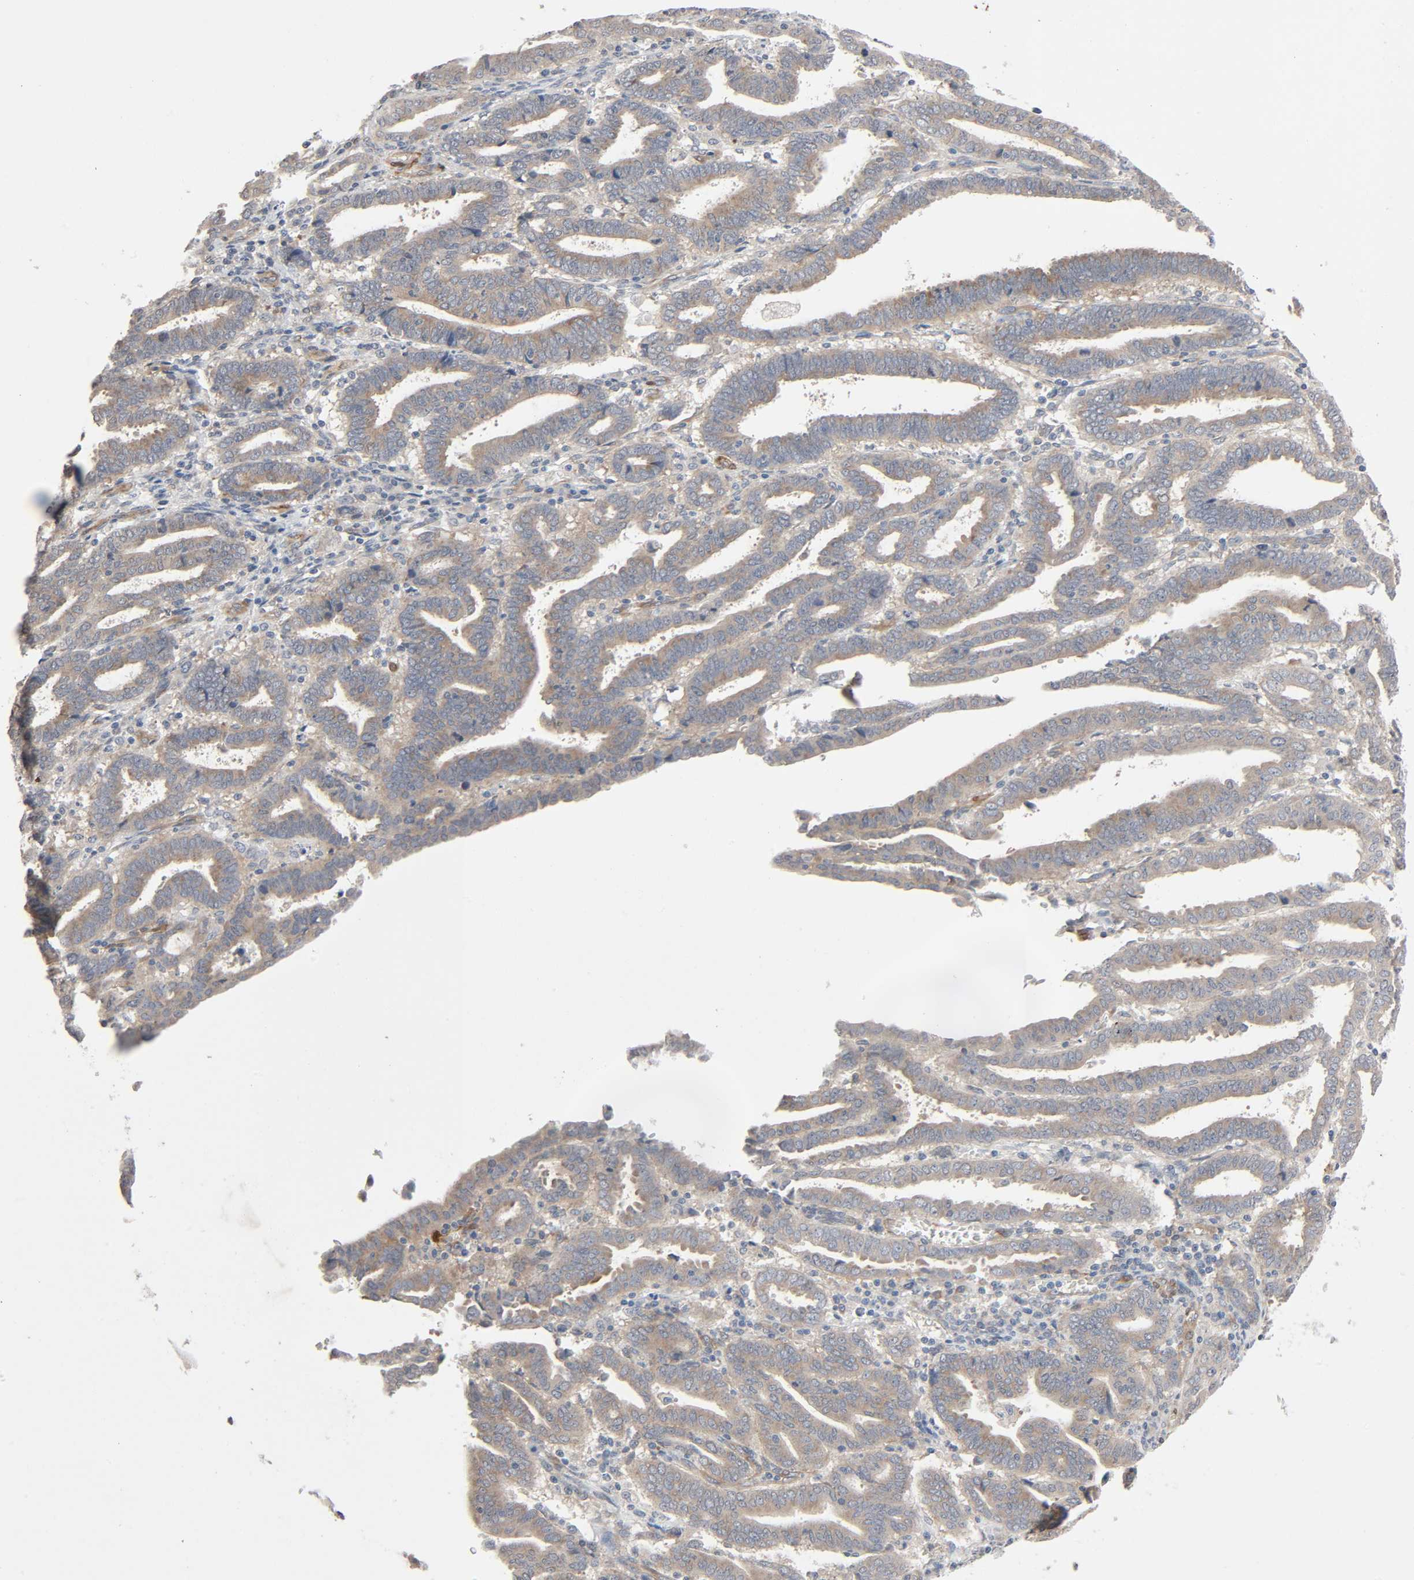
{"staining": {"intensity": "weak", "quantity": ">75%", "location": "cytoplasmic/membranous"}, "tissue": "endometrial cancer", "cell_type": "Tumor cells", "image_type": "cancer", "snomed": [{"axis": "morphology", "description": "Adenocarcinoma, NOS"}, {"axis": "topography", "description": "Uterus"}], "caption": "Endometrial adenocarcinoma tissue shows weak cytoplasmic/membranous staining in about >75% of tumor cells, visualized by immunohistochemistry. The staining was performed using DAB (3,3'-diaminobenzidine) to visualize the protein expression in brown, while the nuclei were stained in blue with hematoxylin (Magnification: 20x).", "gene": "PTK2", "patient": {"sex": "female", "age": 83}}